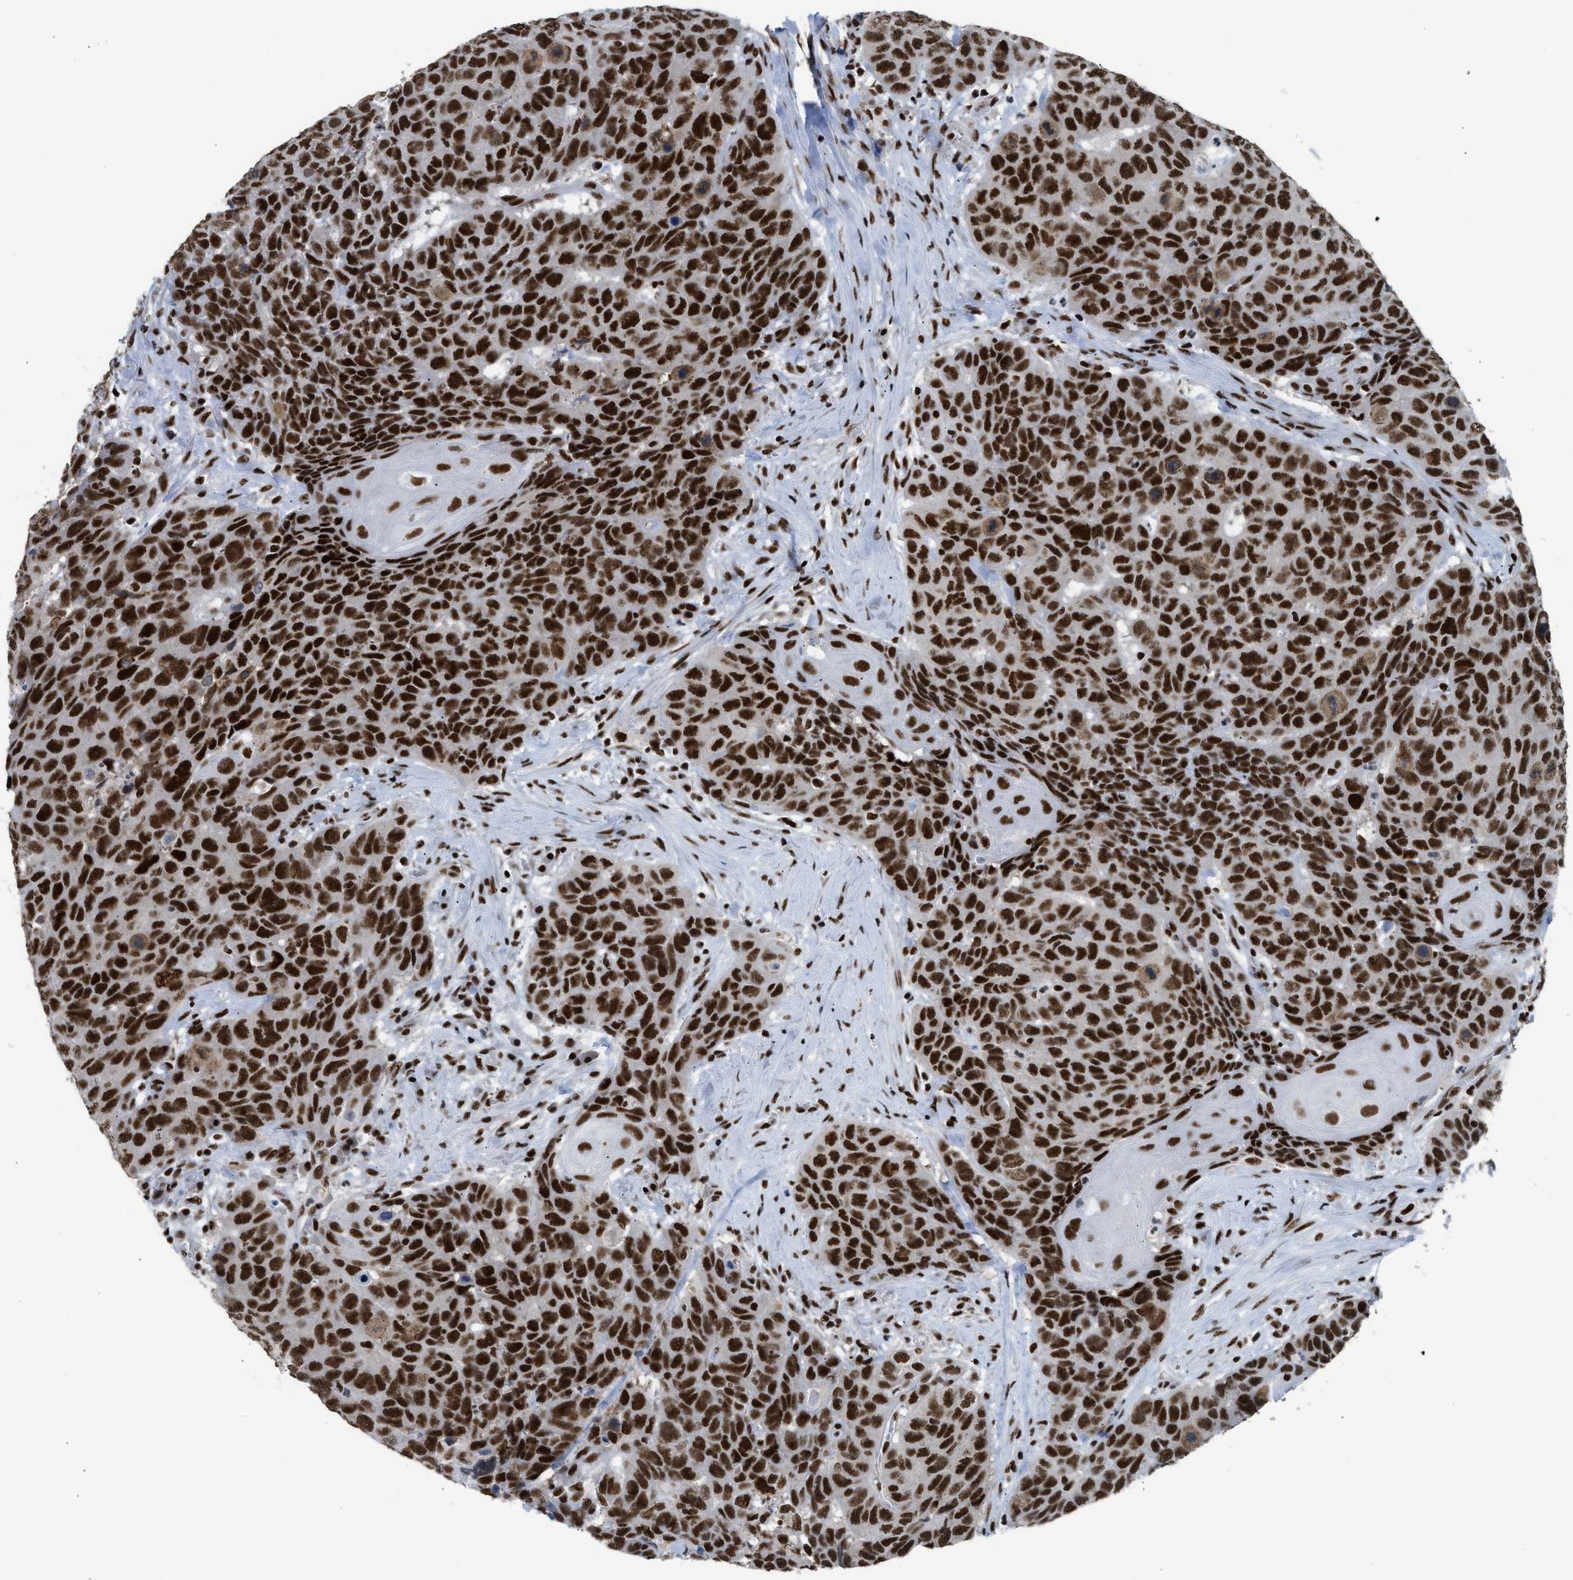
{"staining": {"intensity": "strong", "quantity": ">75%", "location": "nuclear"}, "tissue": "head and neck cancer", "cell_type": "Tumor cells", "image_type": "cancer", "snomed": [{"axis": "morphology", "description": "Squamous cell carcinoma, NOS"}, {"axis": "topography", "description": "Head-Neck"}], "caption": "Squamous cell carcinoma (head and neck) stained with DAB (3,3'-diaminobenzidine) IHC reveals high levels of strong nuclear expression in about >75% of tumor cells. (IHC, brightfield microscopy, high magnification).", "gene": "SCAF4", "patient": {"sex": "male", "age": 66}}